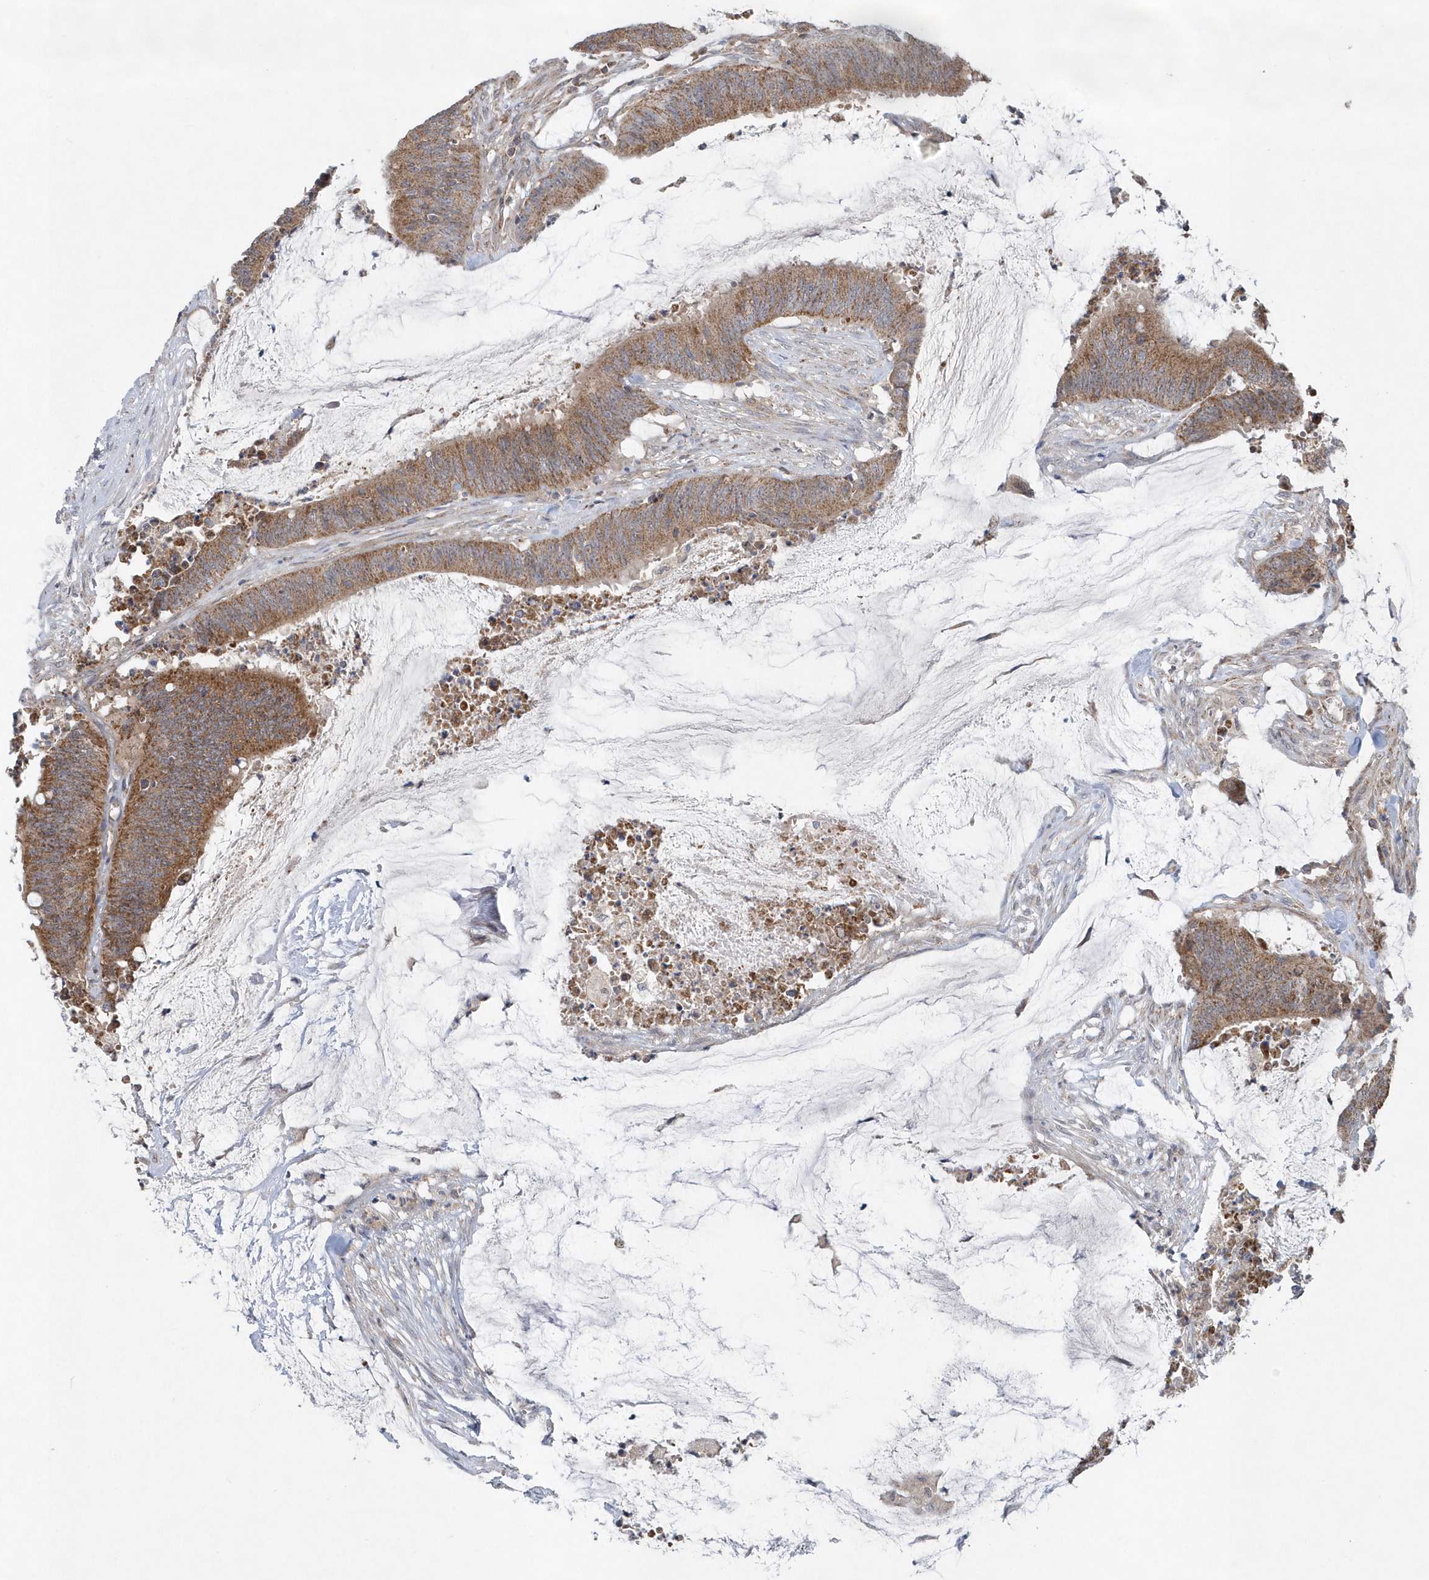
{"staining": {"intensity": "moderate", "quantity": ">75%", "location": "cytoplasmic/membranous"}, "tissue": "colorectal cancer", "cell_type": "Tumor cells", "image_type": "cancer", "snomed": [{"axis": "morphology", "description": "Adenocarcinoma, NOS"}, {"axis": "topography", "description": "Rectum"}], "caption": "DAB immunohistochemical staining of colorectal cancer exhibits moderate cytoplasmic/membranous protein expression in approximately >75% of tumor cells.", "gene": "PPP1R7", "patient": {"sex": "female", "age": 66}}